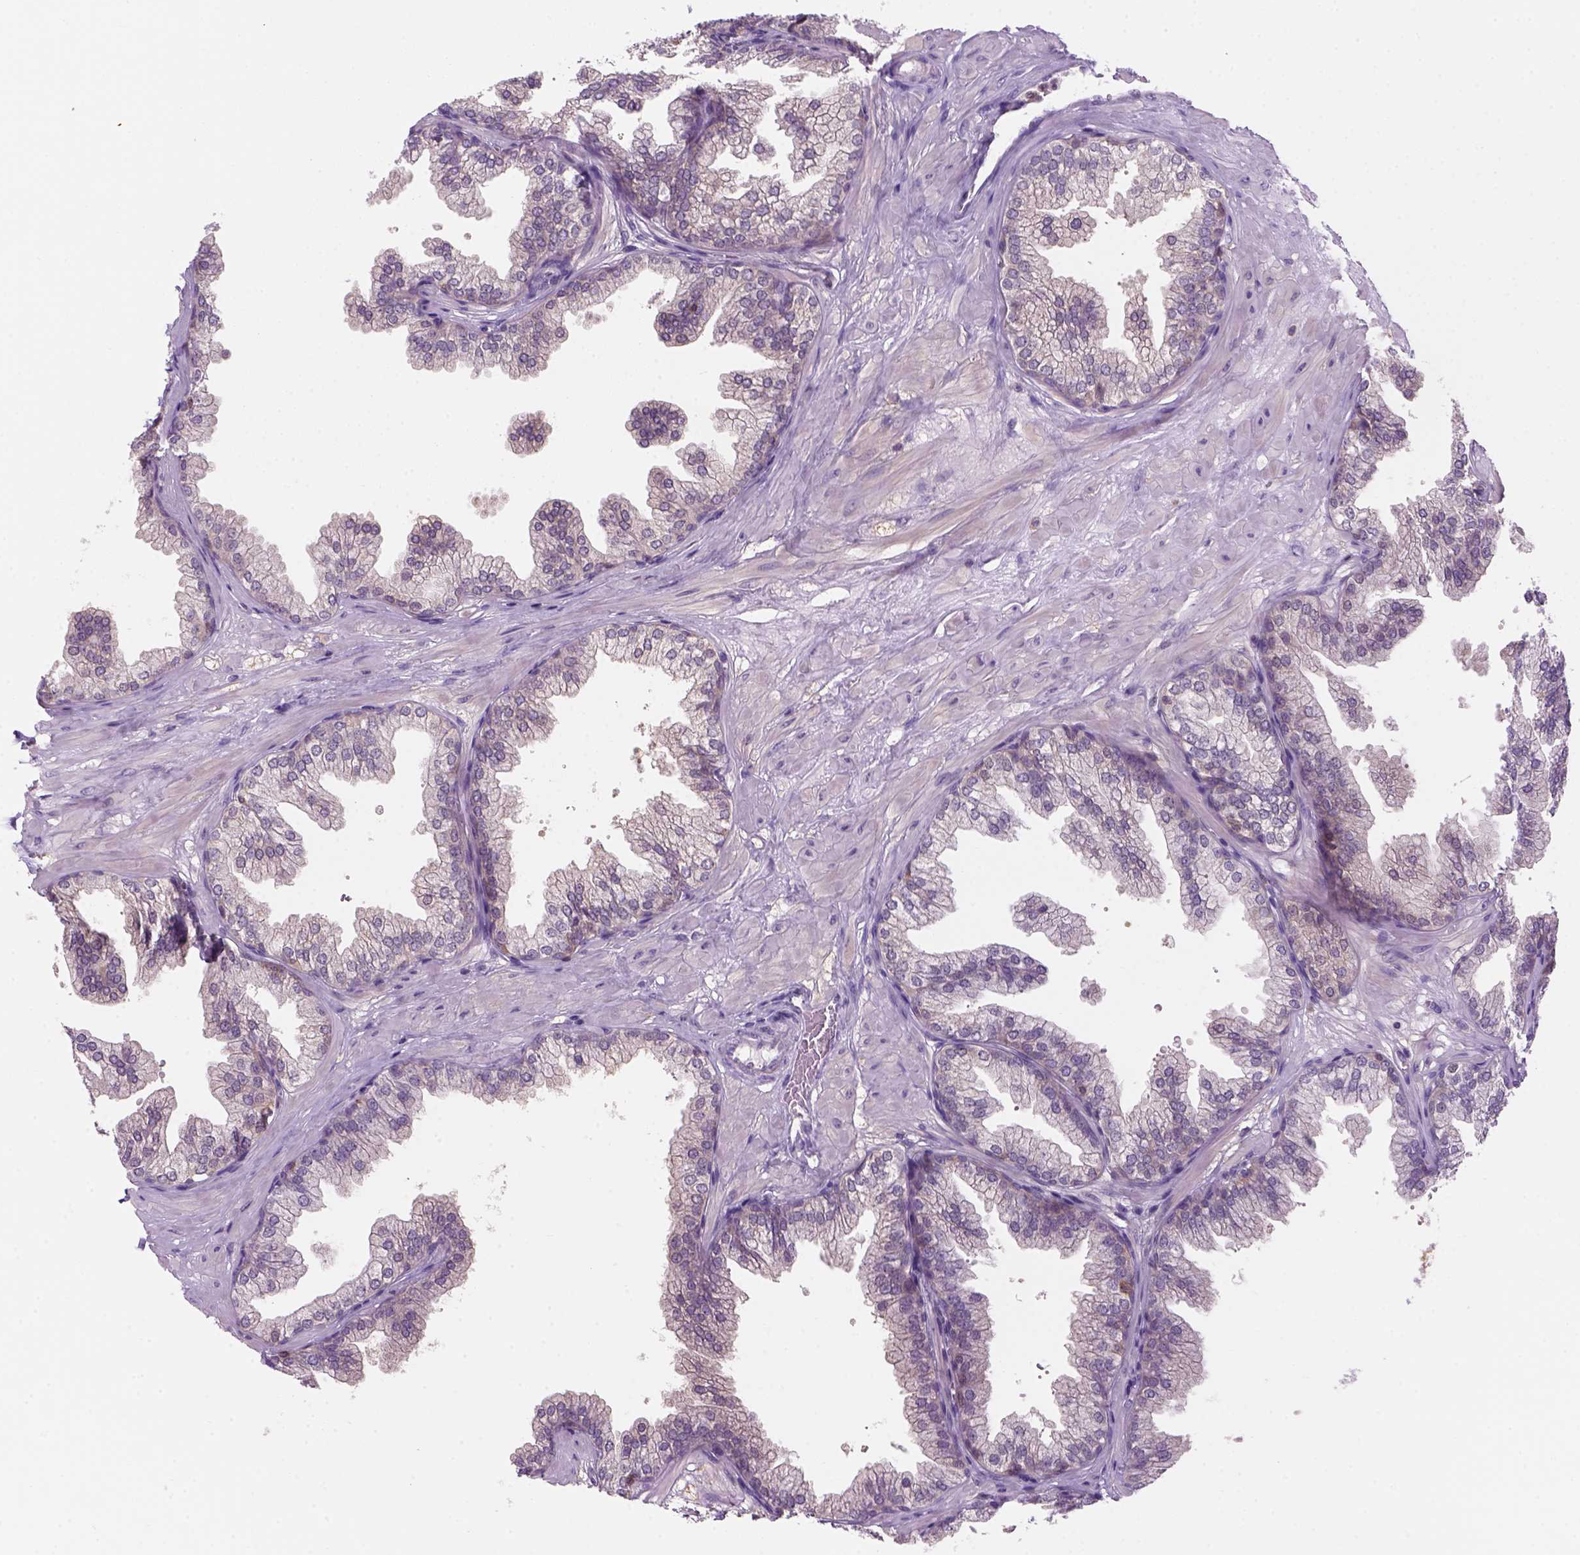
{"staining": {"intensity": "negative", "quantity": "none", "location": "none"}, "tissue": "prostate", "cell_type": "Glandular cells", "image_type": "normal", "snomed": [{"axis": "morphology", "description": "Normal tissue, NOS"}, {"axis": "topography", "description": "Prostate"}], "caption": "This is an IHC histopathology image of benign prostate. There is no staining in glandular cells.", "gene": "GOT1", "patient": {"sex": "male", "age": 37}}